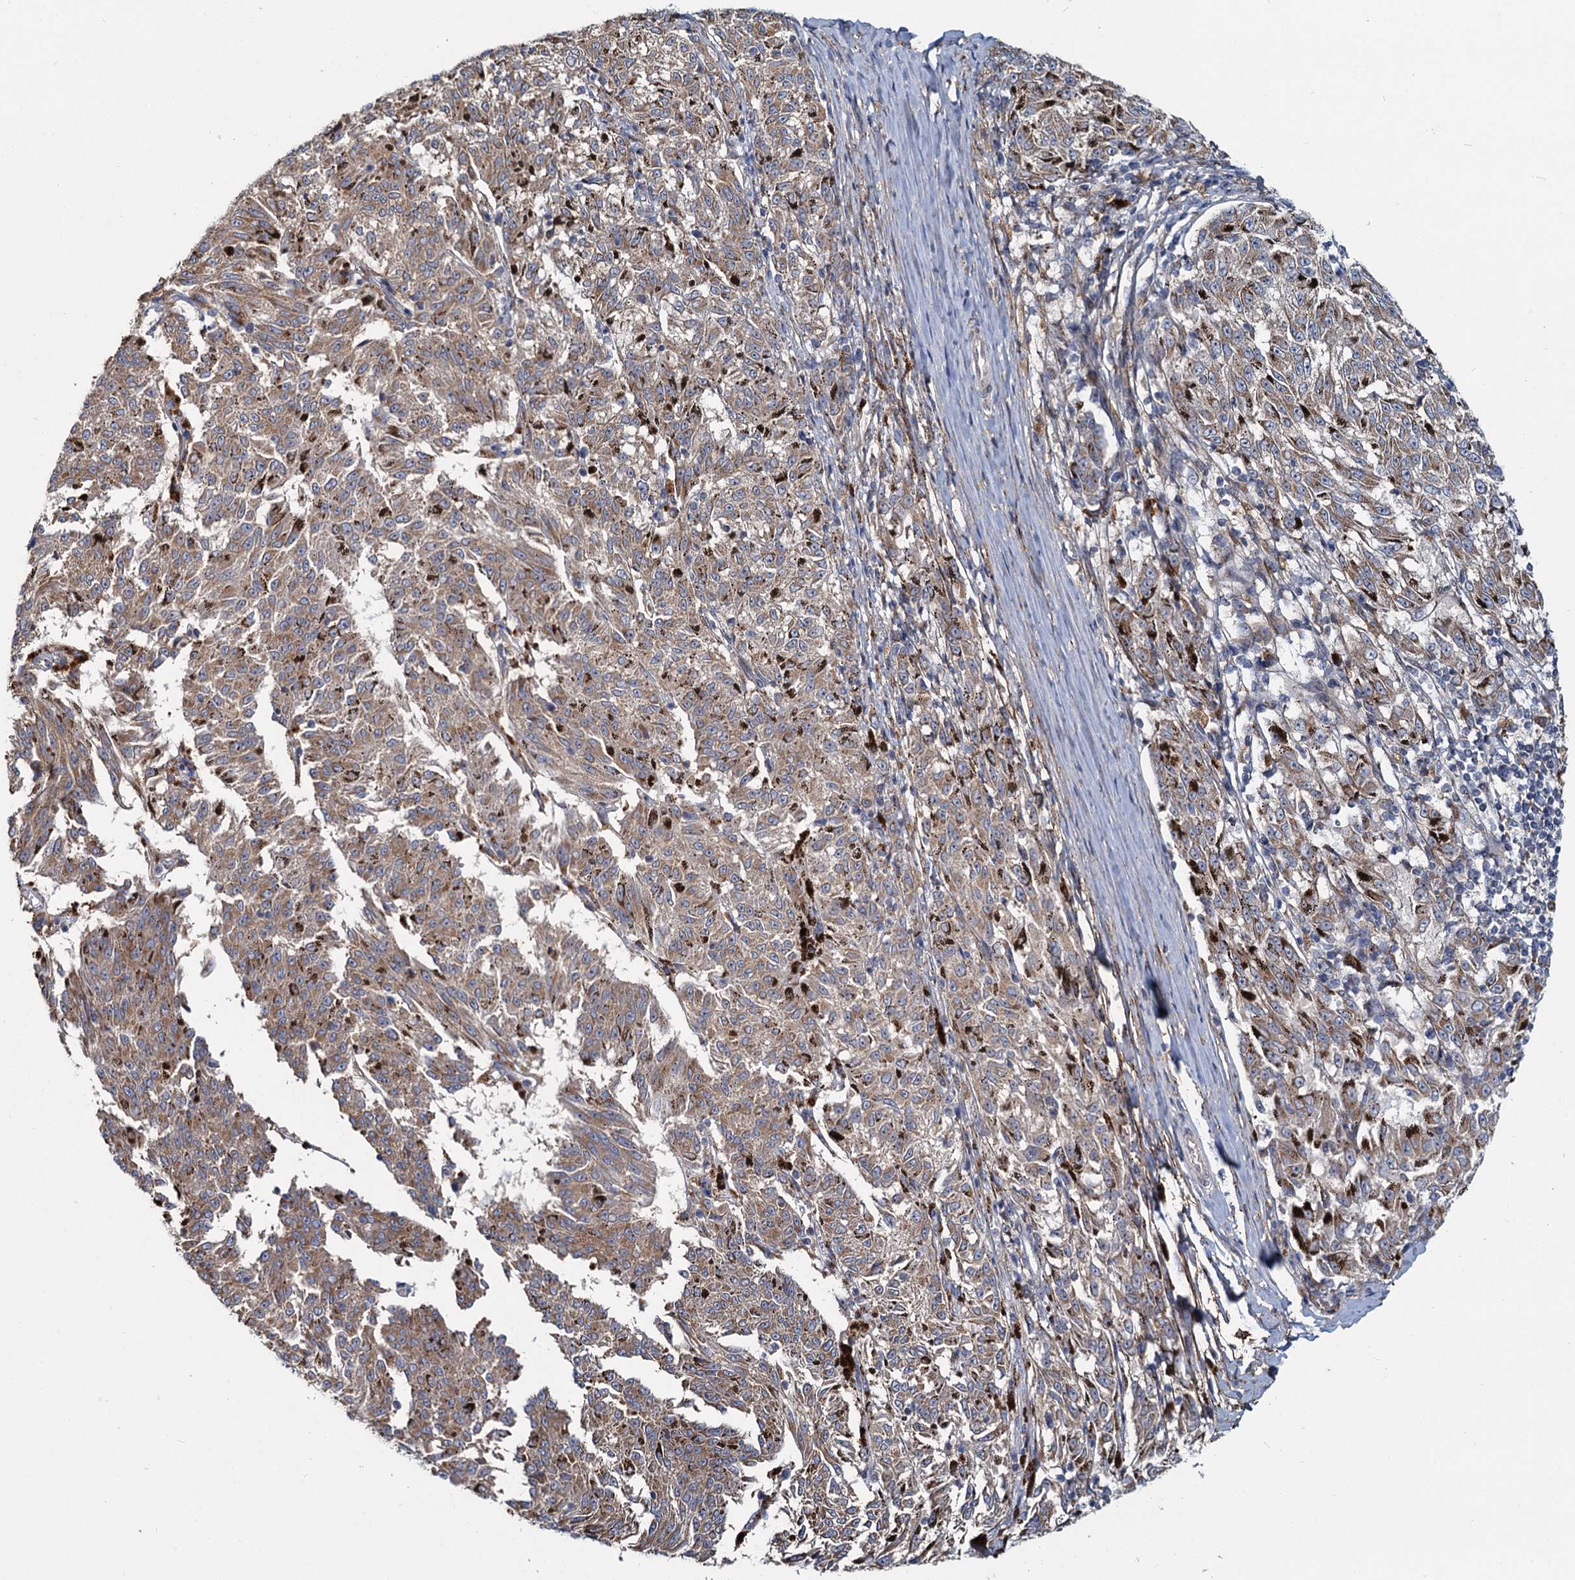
{"staining": {"intensity": "strong", "quantity": "<25%", "location": "cytoplasmic/membranous"}, "tissue": "melanoma", "cell_type": "Tumor cells", "image_type": "cancer", "snomed": [{"axis": "morphology", "description": "Malignant melanoma, NOS"}, {"axis": "topography", "description": "Skin"}], "caption": "A medium amount of strong cytoplasmic/membranous positivity is identified in about <25% of tumor cells in malignant melanoma tissue. Using DAB (3,3'-diaminobenzidine) (brown) and hematoxylin (blue) stains, captured at high magnification using brightfield microscopy.", "gene": "ADCY2", "patient": {"sex": "female", "age": 72}}